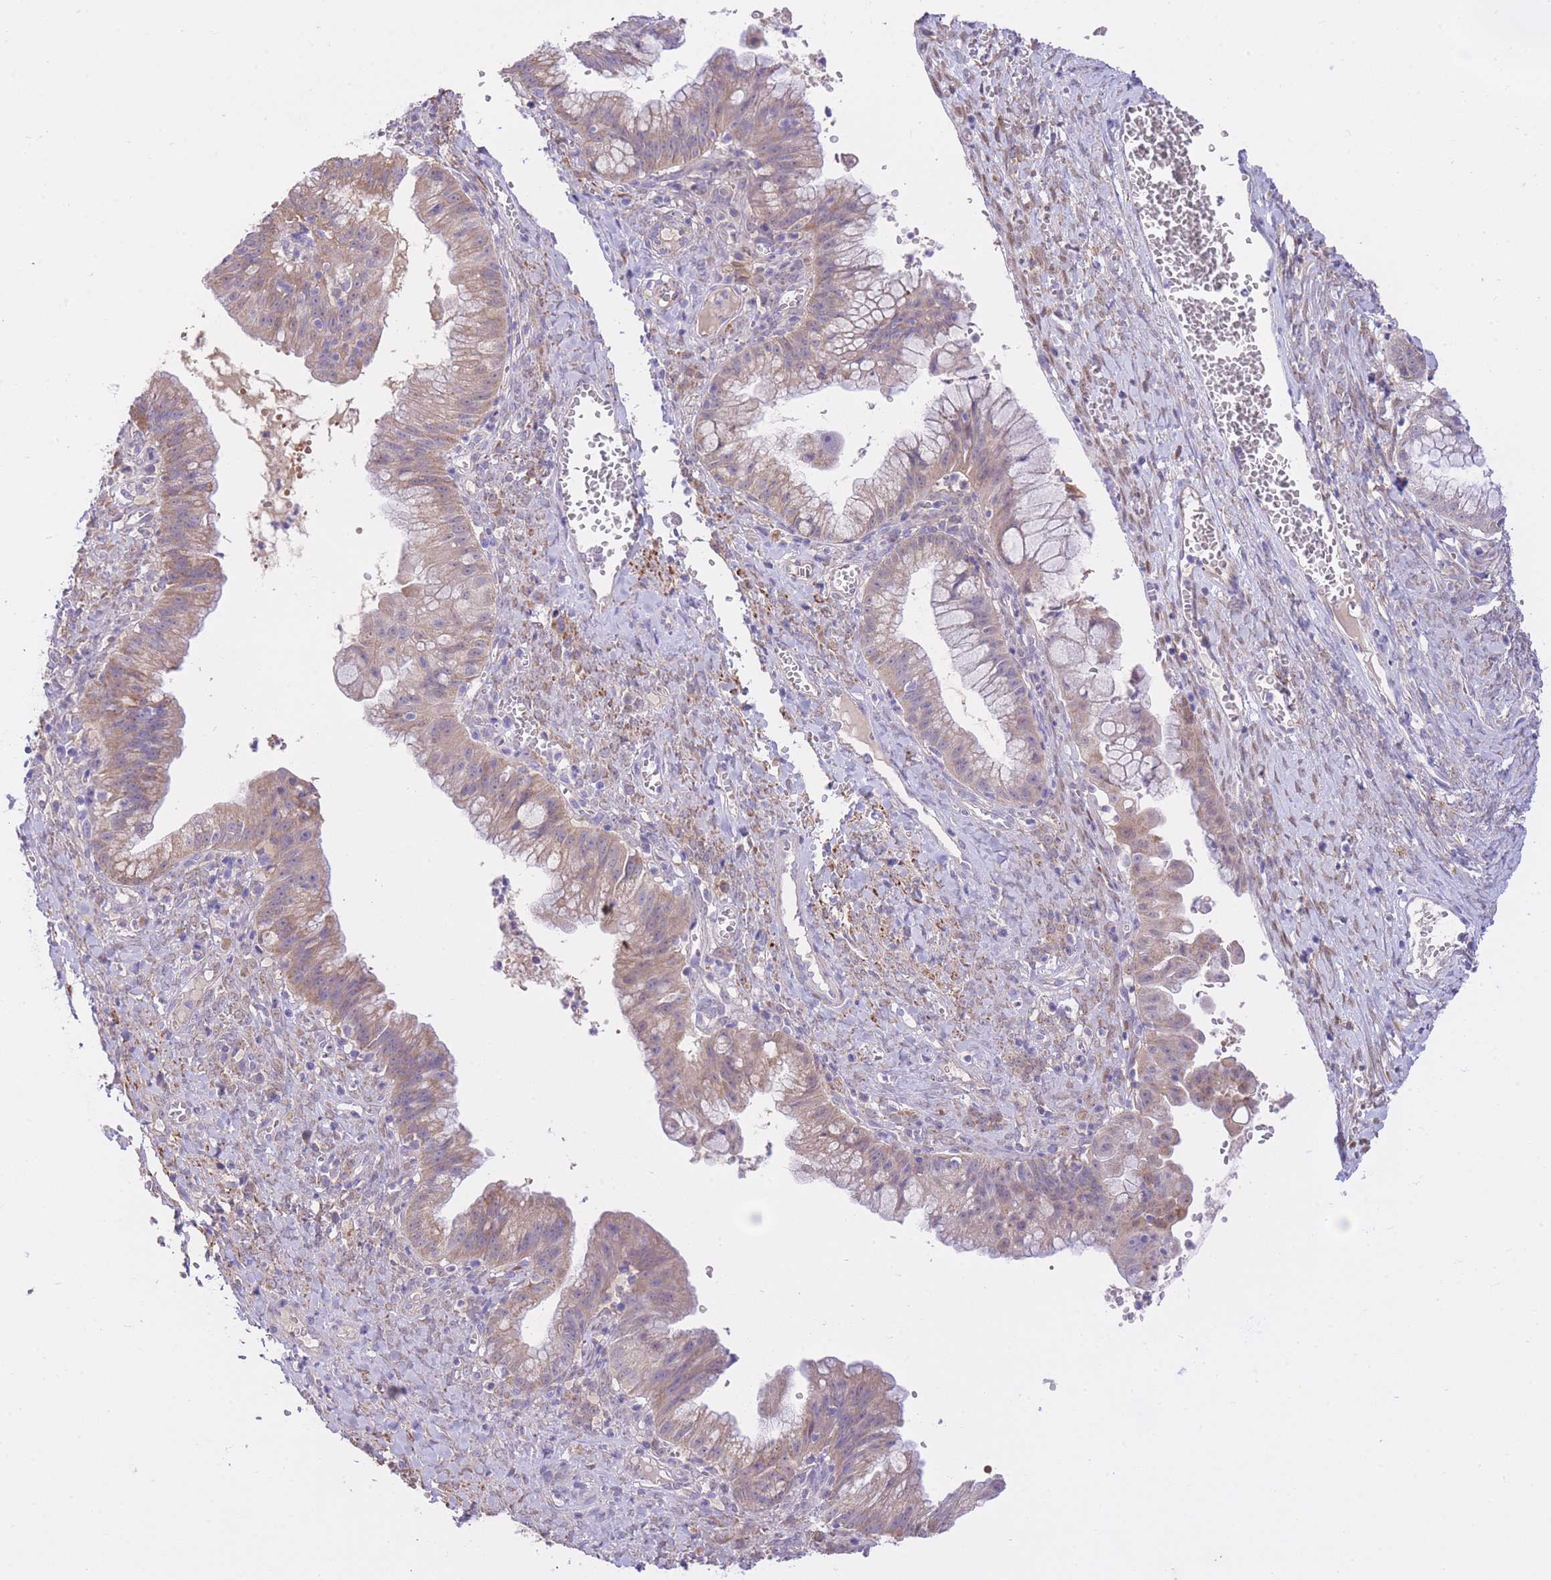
{"staining": {"intensity": "weak", "quantity": ">75%", "location": "cytoplasmic/membranous"}, "tissue": "ovarian cancer", "cell_type": "Tumor cells", "image_type": "cancer", "snomed": [{"axis": "morphology", "description": "Cystadenocarcinoma, mucinous, NOS"}, {"axis": "topography", "description": "Ovary"}], "caption": "Immunohistochemical staining of human ovarian mucinous cystadenocarcinoma shows low levels of weak cytoplasmic/membranous protein staining in about >75% of tumor cells. The staining was performed using DAB (3,3'-diaminobenzidine), with brown indicating positive protein expression. Nuclei are stained blue with hematoxylin.", "gene": "PGM1", "patient": {"sex": "female", "age": 70}}